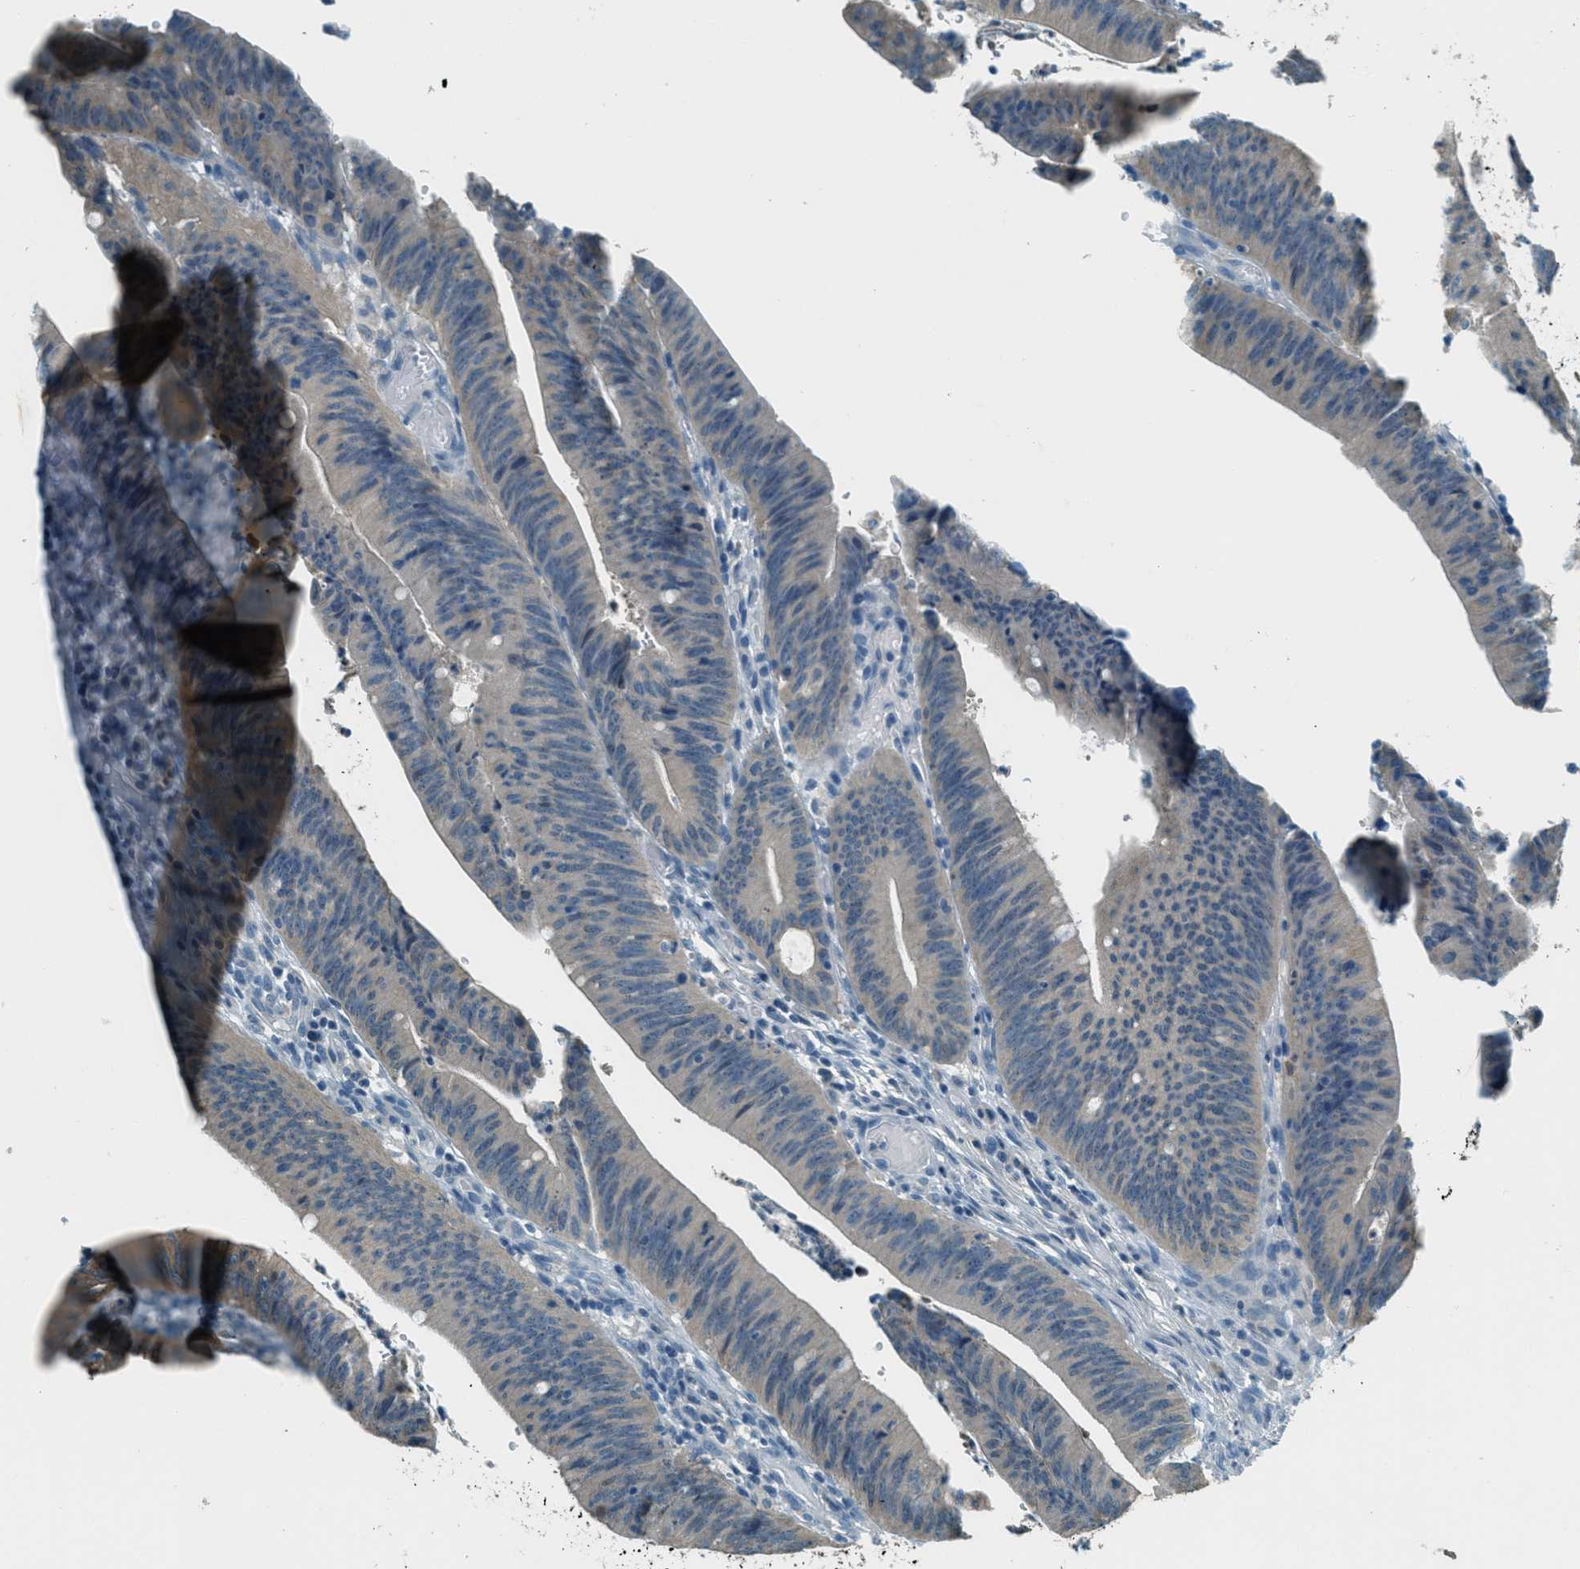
{"staining": {"intensity": "weak", "quantity": "<25%", "location": "cytoplasmic/membranous"}, "tissue": "colorectal cancer", "cell_type": "Tumor cells", "image_type": "cancer", "snomed": [{"axis": "morphology", "description": "Normal tissue, NOS"}, {"axis": "morphology", "description": "Adenocarcinoma, NOS"}, {"axis": "topography", "description": "Rectum"}], "caption": "Protein analysis of colorectal adenocarcinoma shows no significant positivity in tumor cells.", "gene": "MSLN", "patient": {"sex": "female", "age": 66}}